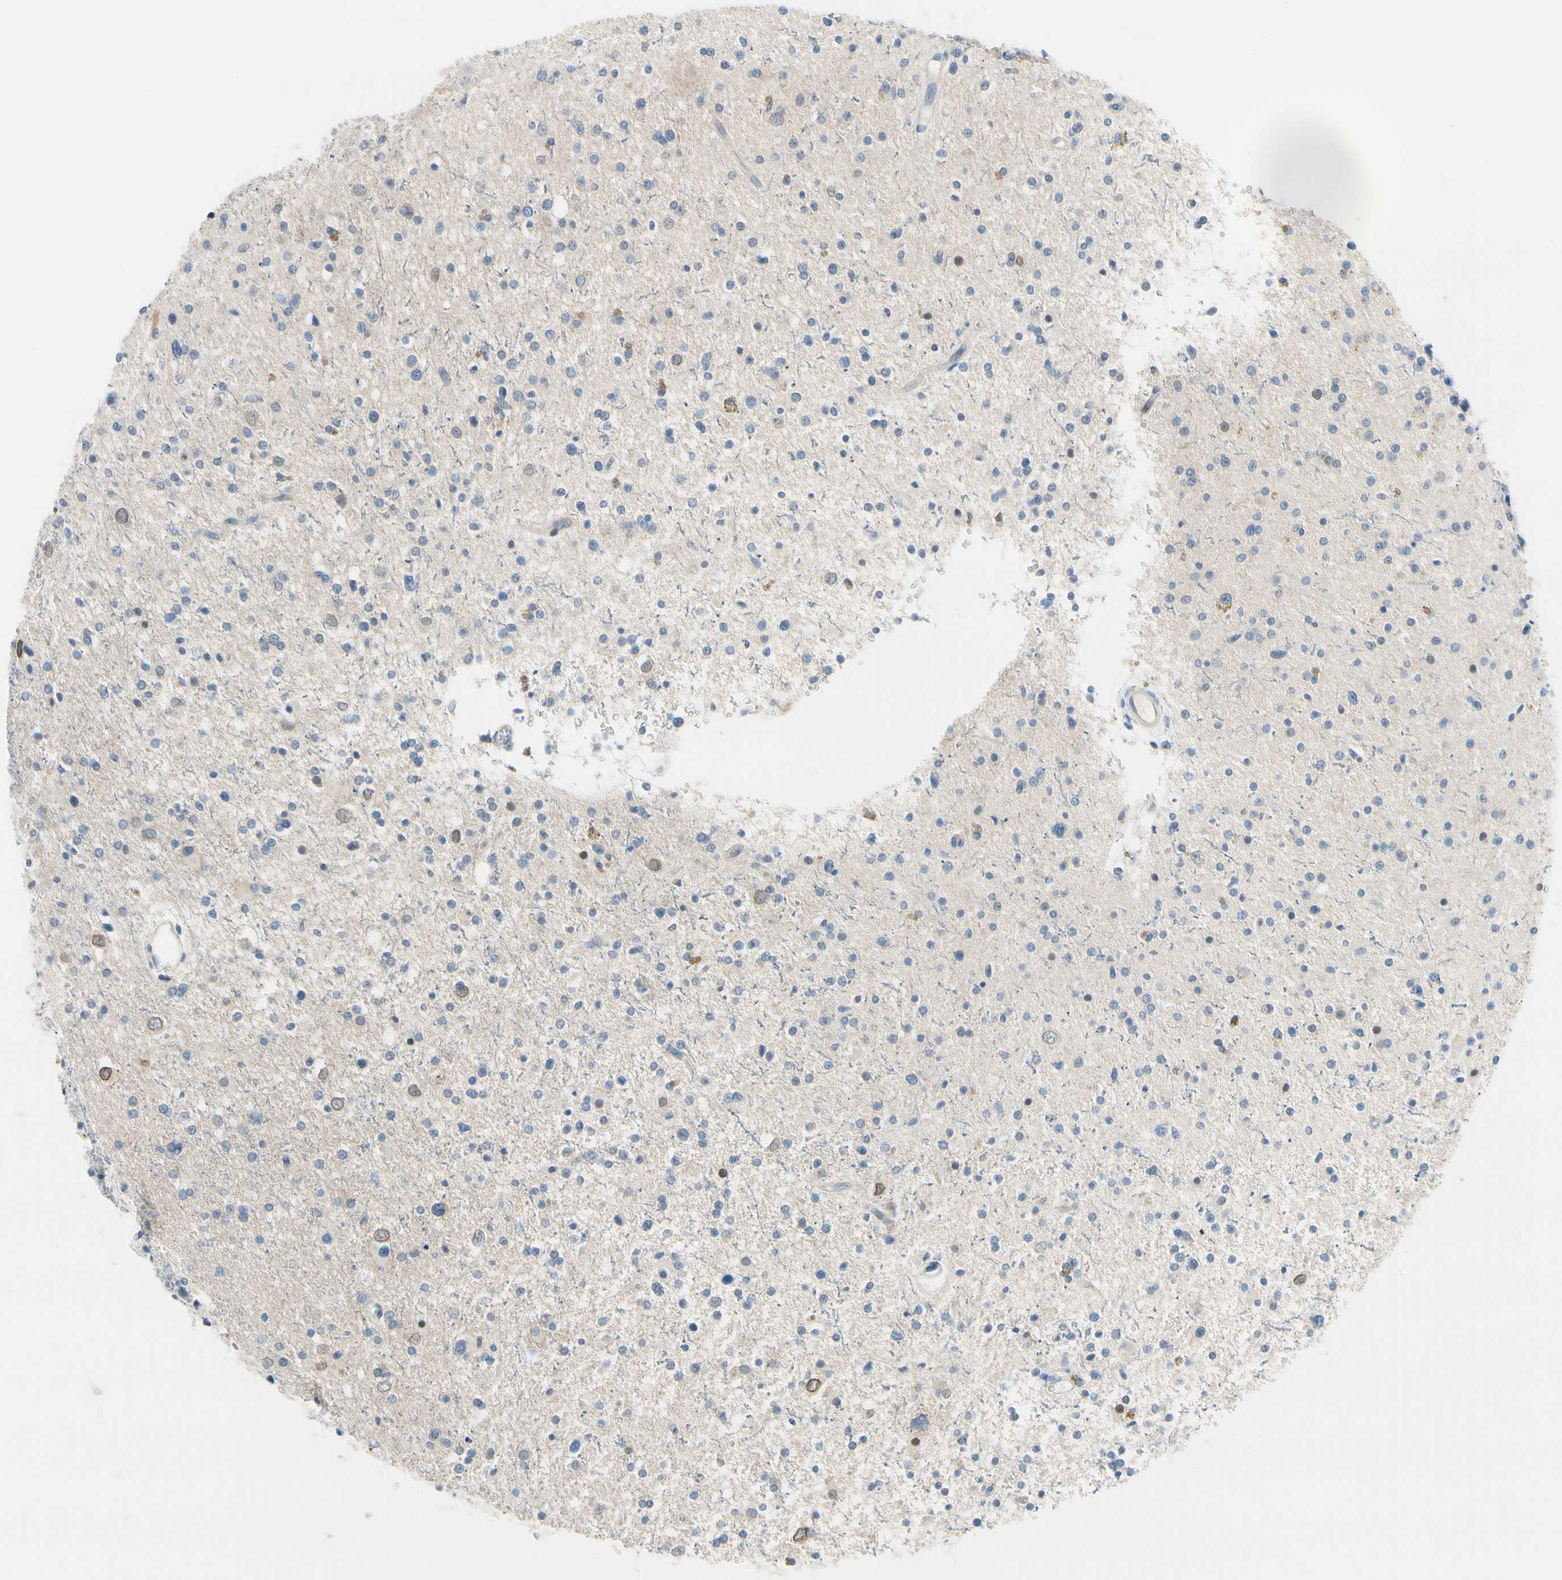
{"staining": {"intensity": "strong", "quantity": "<25%", "location": "nuclear"}, "tissue": "glioma", "cell_type": "Tumor cells", "image_type": "cancer", "snomed": [{"axis": "morphology", "description": "Glioma, malignant, High grade"}, {"axis": "topography", "description": "Brain"}], "caption": "Protein positivity by IHC exhibits strong nuclear expression in about <25% of tumor cells in malignant glioma (high-grade). Using DAB (brown) and hematoxylin (blue) stains, captured at high magnification using brightfield microscopy.", "gene": "FCER2", "patient": {"sex": "male", "age": 33}}